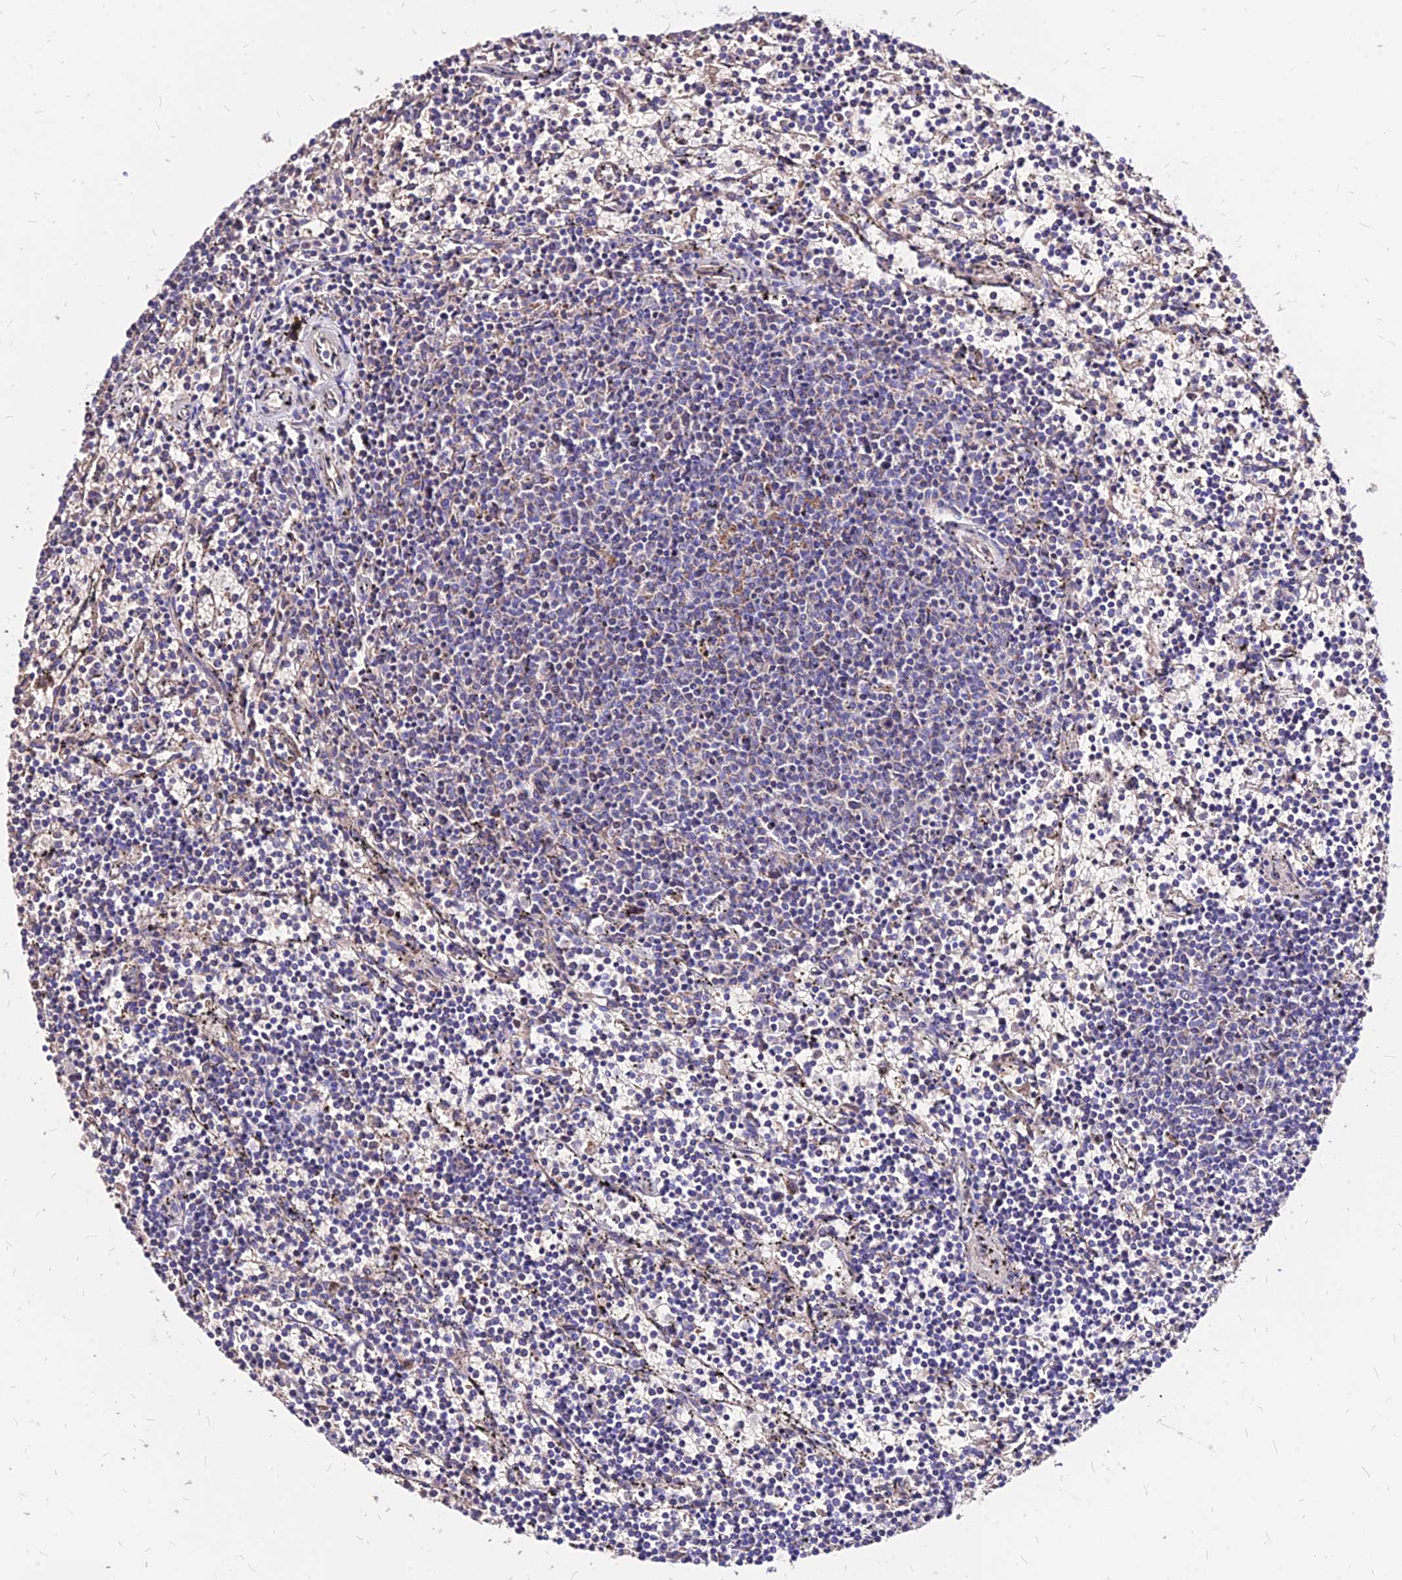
{"staining": {"intensity": "negative", "quantity": "none", "location": "none"}, "tissue": "lymphoma", "cell_type": "Tumor cells", "image_type": "cancer", "snomed": [{"axis": "morphology", "description": "Malignant lymphoma, non-Hodgkin's type, Low grade"}, {"axis": "topography", "description": "Spleen"}], "caption": "Tumor cells show no significant protein expression in malignant lymphoma, non-Hodgkin's type (low-grade).", "gene": "MRPL3", "patient": {"sex": "female", "age": 50}}